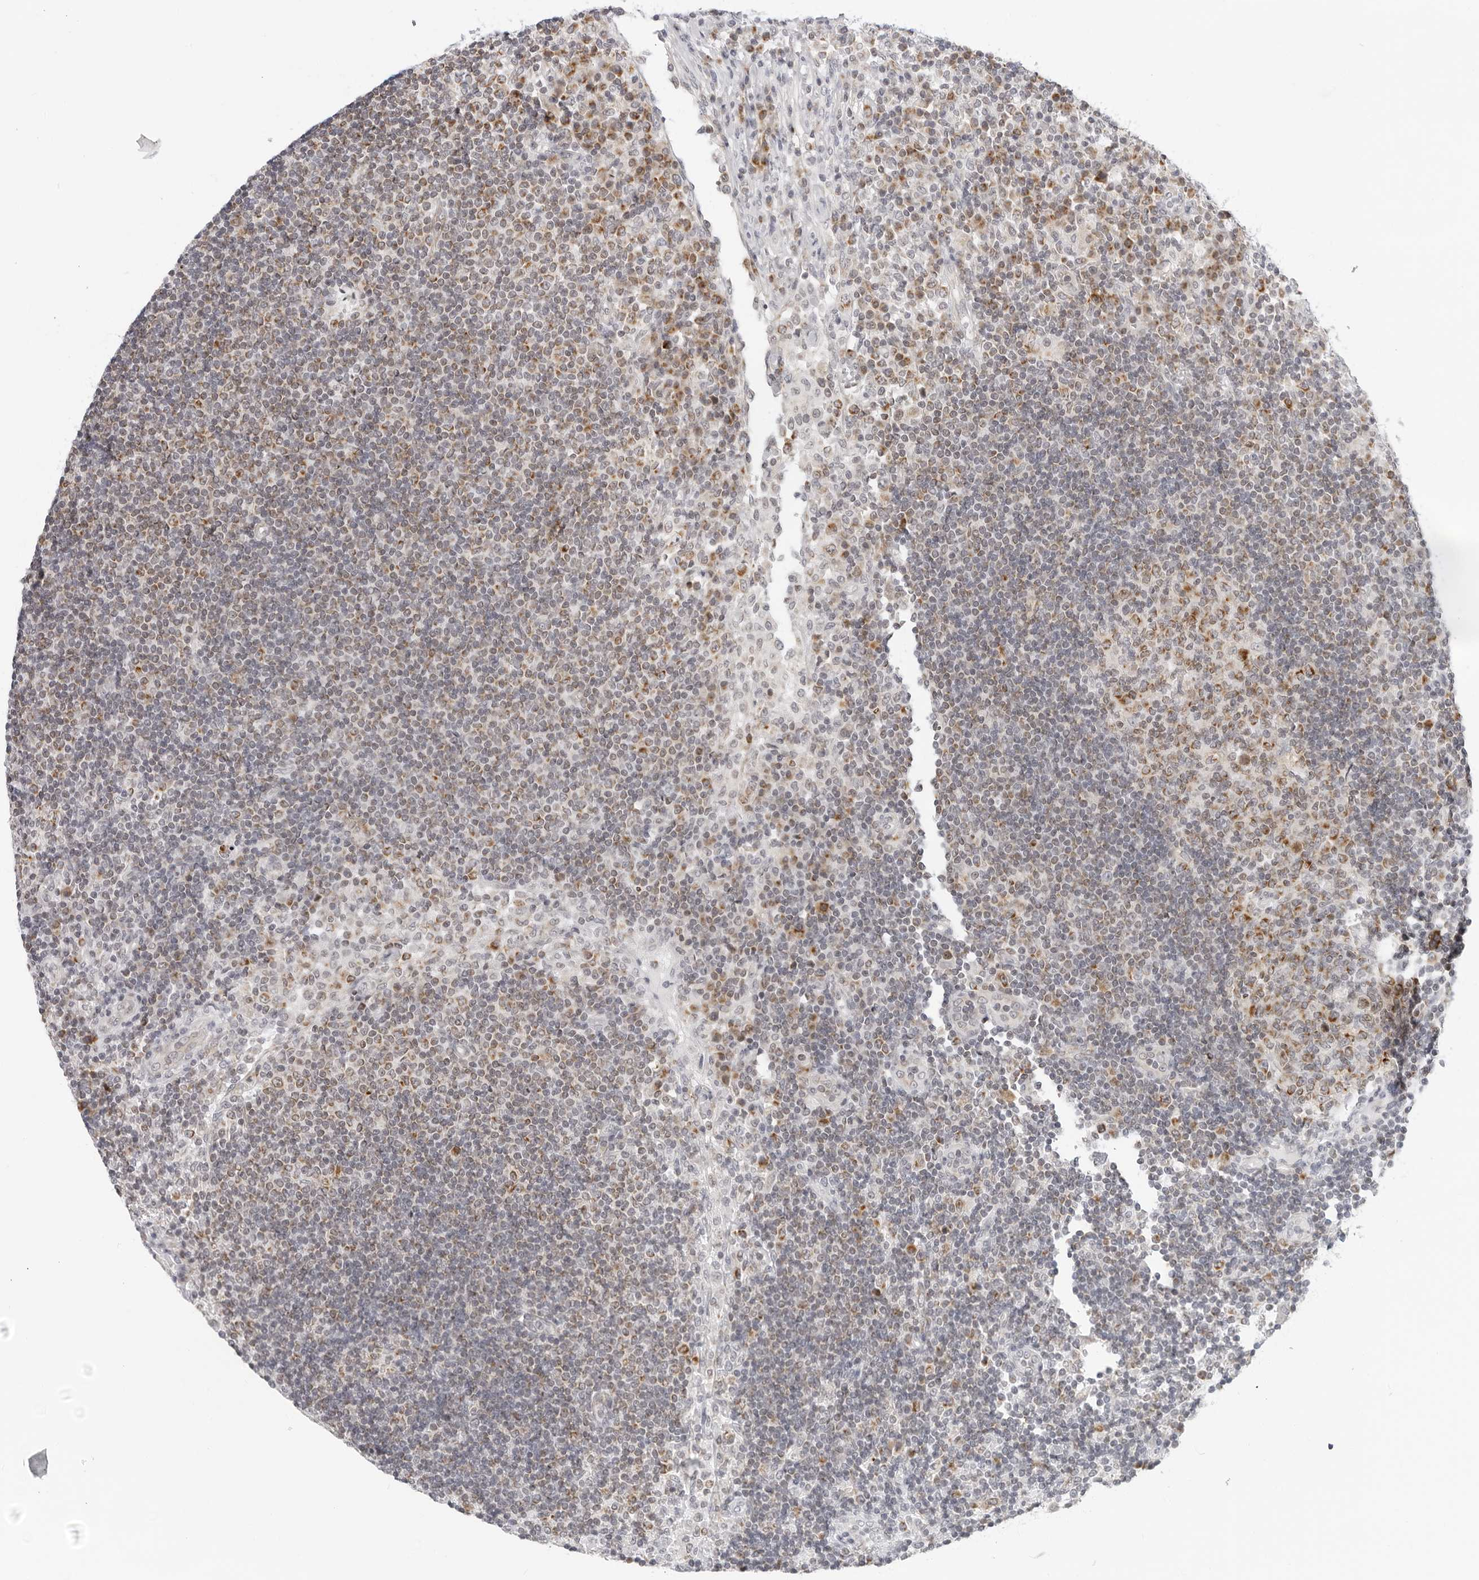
{"staining": {"intensity": "moderate", "quantity": ">75%", "location": "cytoplasmic/membranous"}, "tissue": "lymph node", "cell_type": "Germinal center cells", "image_type": "normal", "snomed": [{"axis": "morphology", "description": "Normal tissue, NOS"}, {"axis": "topography", "description": "Lymph node"}], "caption": "DAB immunohistochemical staining of benign lymph node reveals moderate cytoplasmic/membranous protein expression in about >75% of germinal center cells.", "gene": "CIART", "patient": {"sex": "female", "age": 53}}